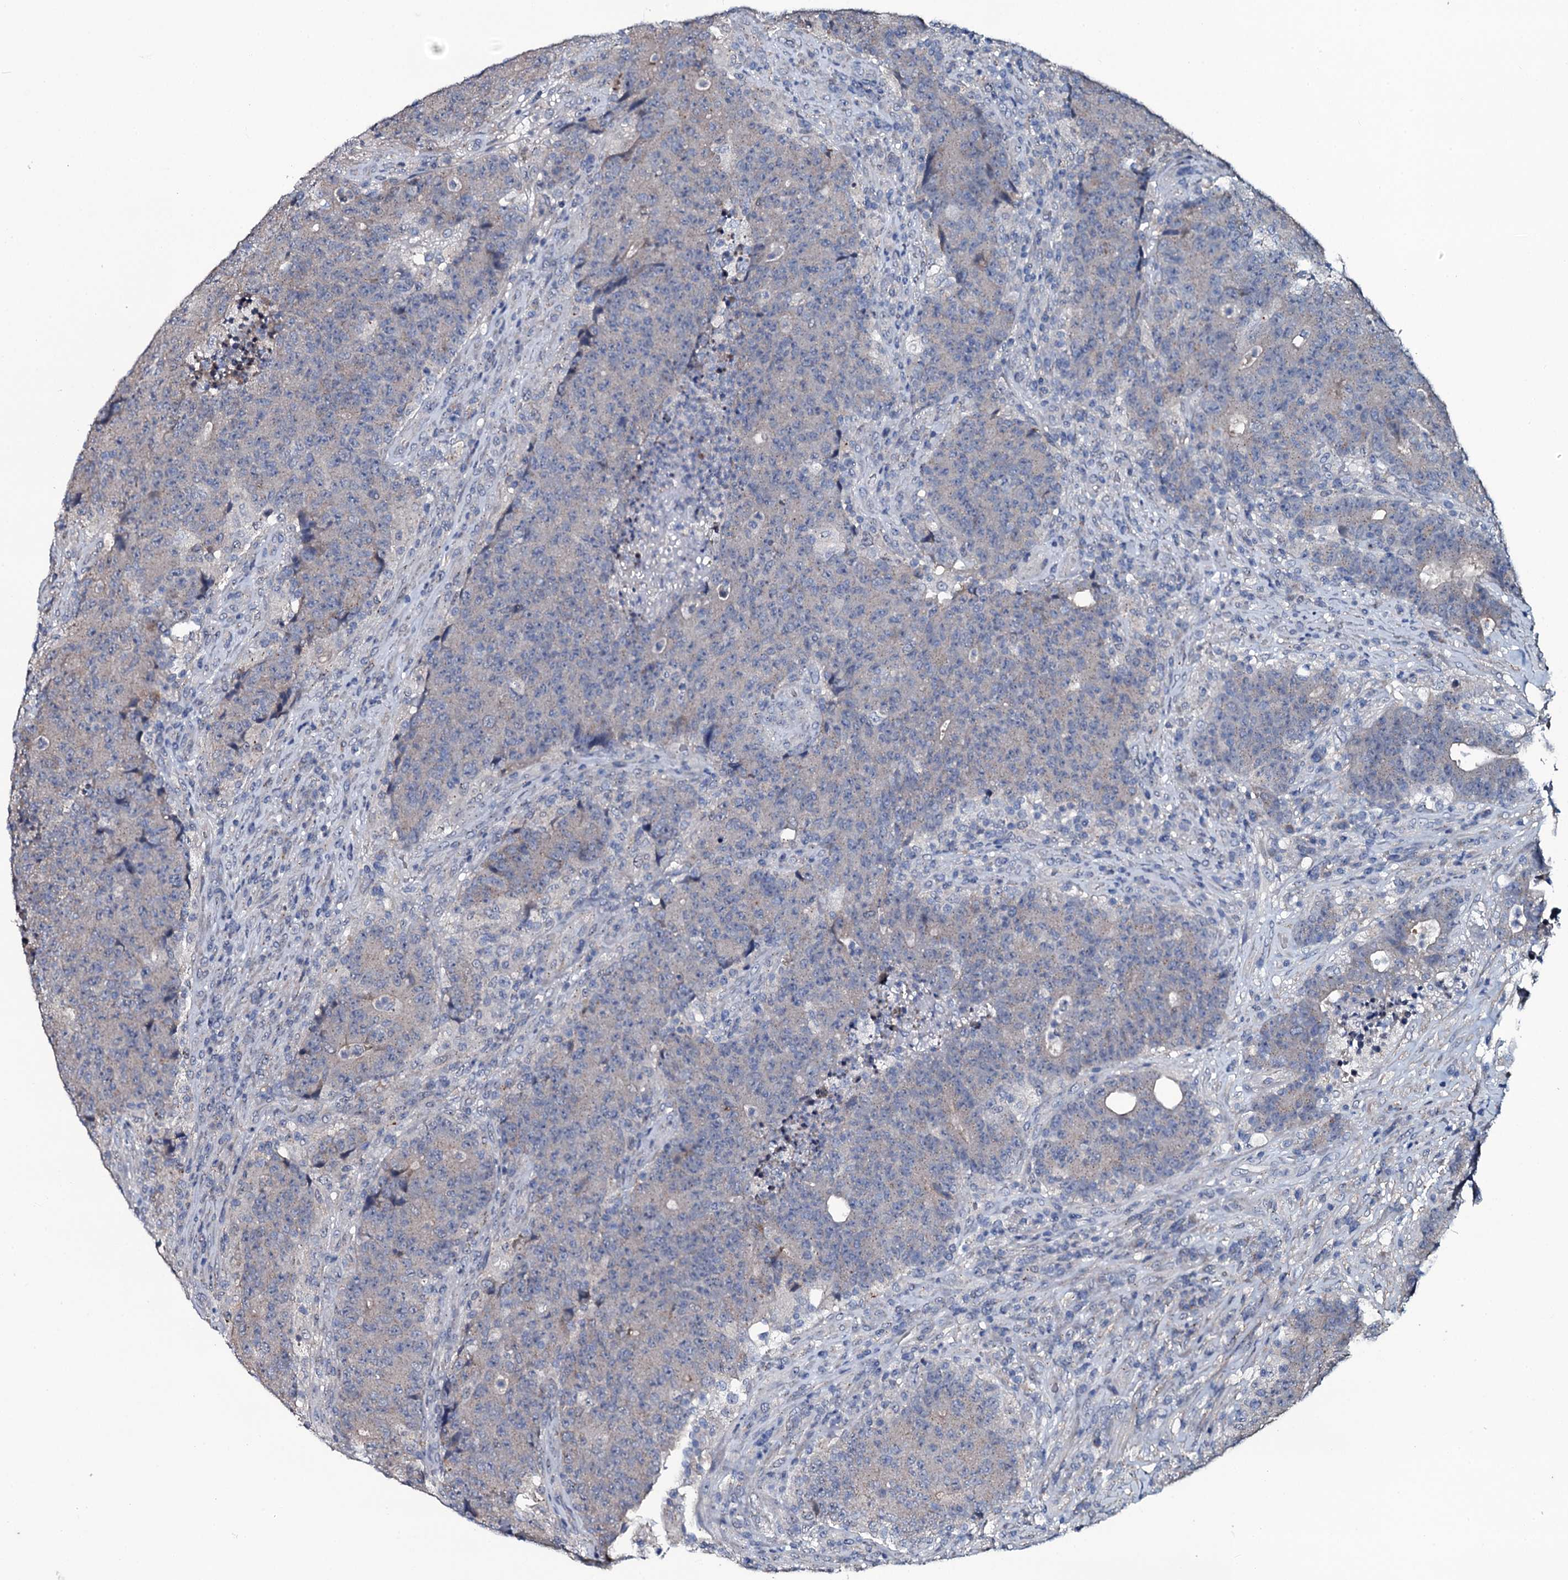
{"staining": {"intensity": "weak", "quantity": "<25%", "location": "cytoplasmic/membranous"}, "tissue": "colorectal cancer", "cell_type": "Tumor cells", "image_type": "cancer", "snomed": [{"axis": "morphology", "description": "Adenocarcinoma, NOS"}, {"axis": "topography", "description": "Colon"}], "caption": "This is an IHC histopathology image of human colorectal cancer (adenocarcinoma). There is no expression in tumor cells.", "gene": "USPL1", "patient": {"sex": "female", "age": 75}}